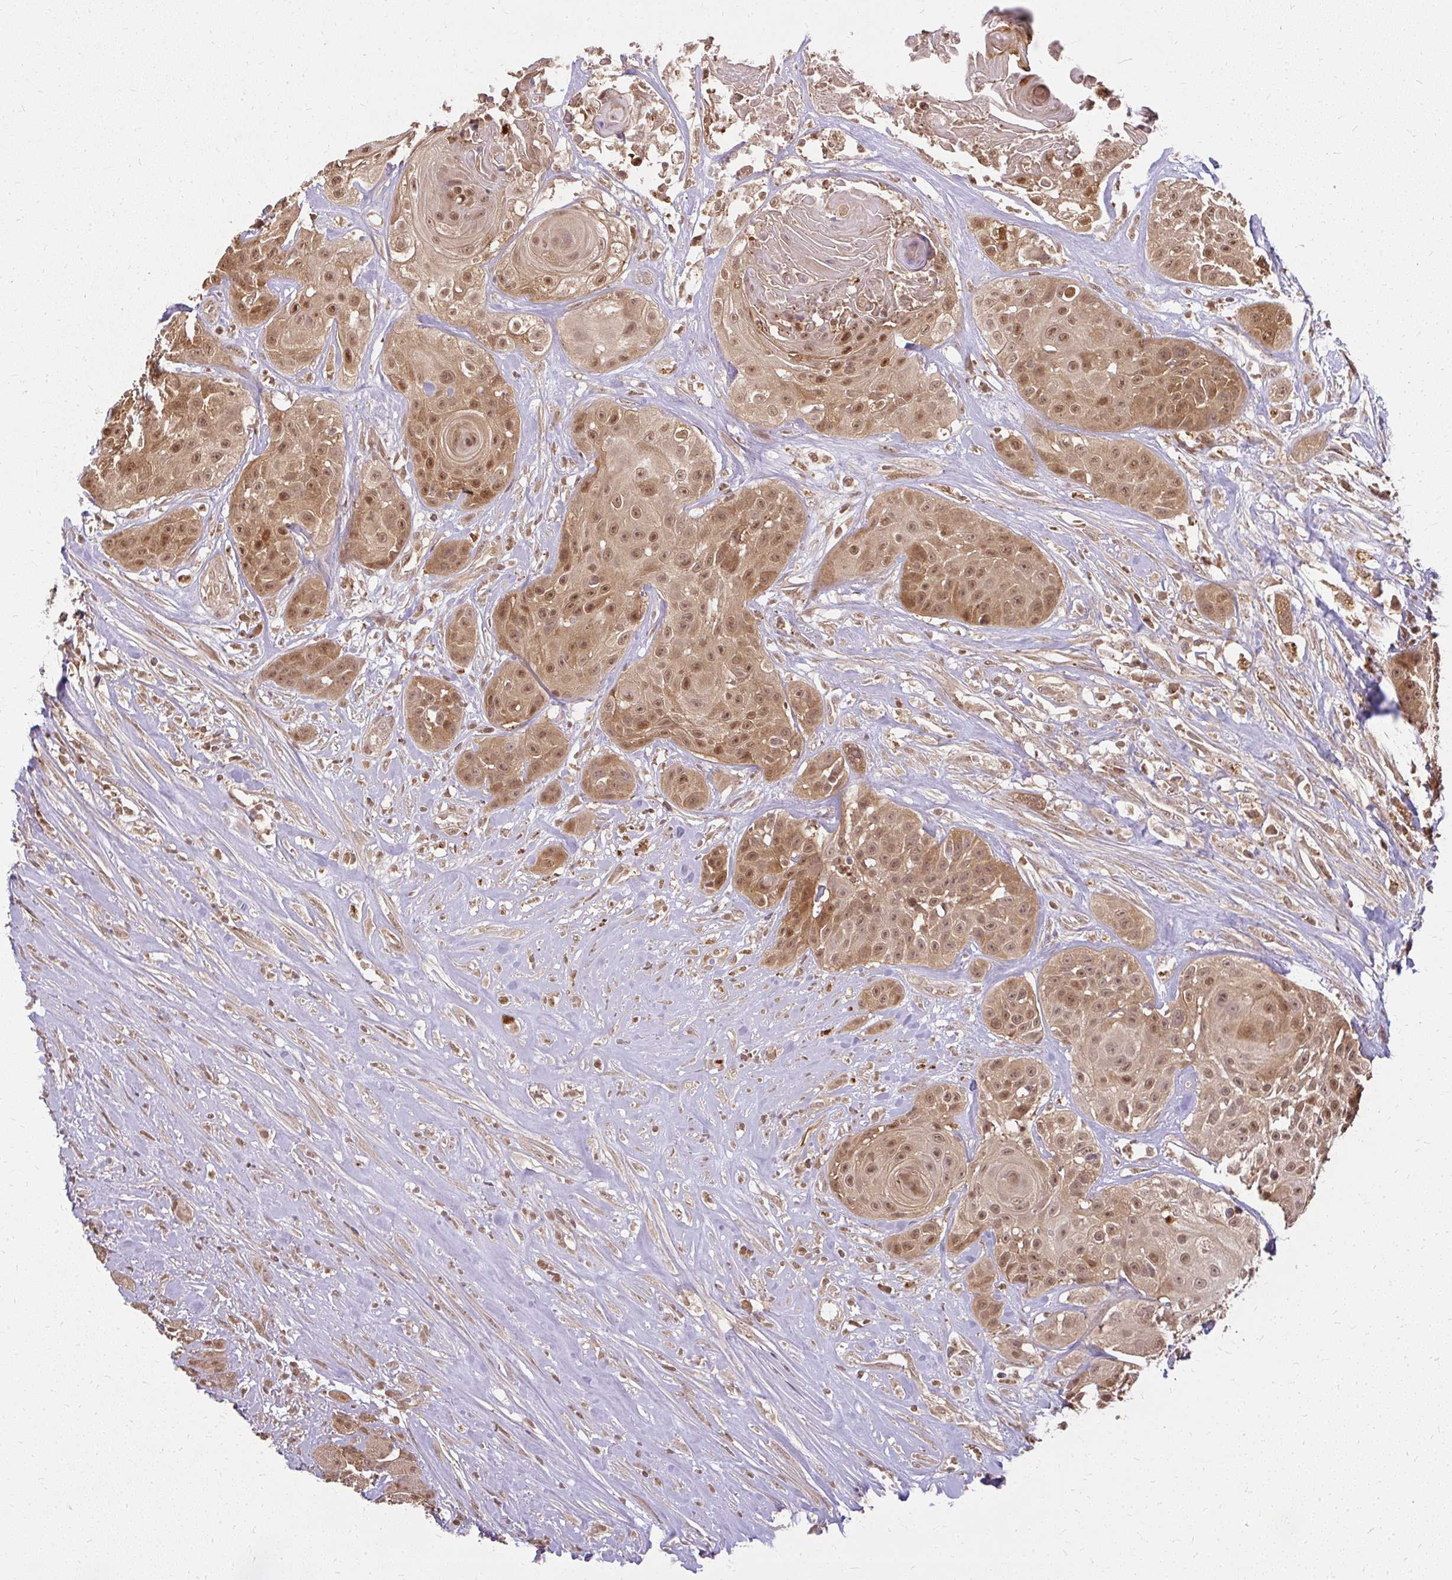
{"staining": {"intensity": "moderate", "quantity": ">75%", "location": "cytoplasmic/membranous,nuclear"}, "tissue": "head and neck cancer", "cell_type": "Tumor cells", "image_type": "cancer", "snomed": [{"axis": "morphology", "description": "Squamous cell carcinoma, NOS"}, {"axis": "topography", "description": "Head-Neck"}], "caption": "Brown immunohistochemical staining in head and neck cancer reveals moderate cytoplasmic/membranous and nuclear positivity in about >75% of tumor cells.", "gene": "LARS2", "patient": {"sex": "male", "age": 83}}